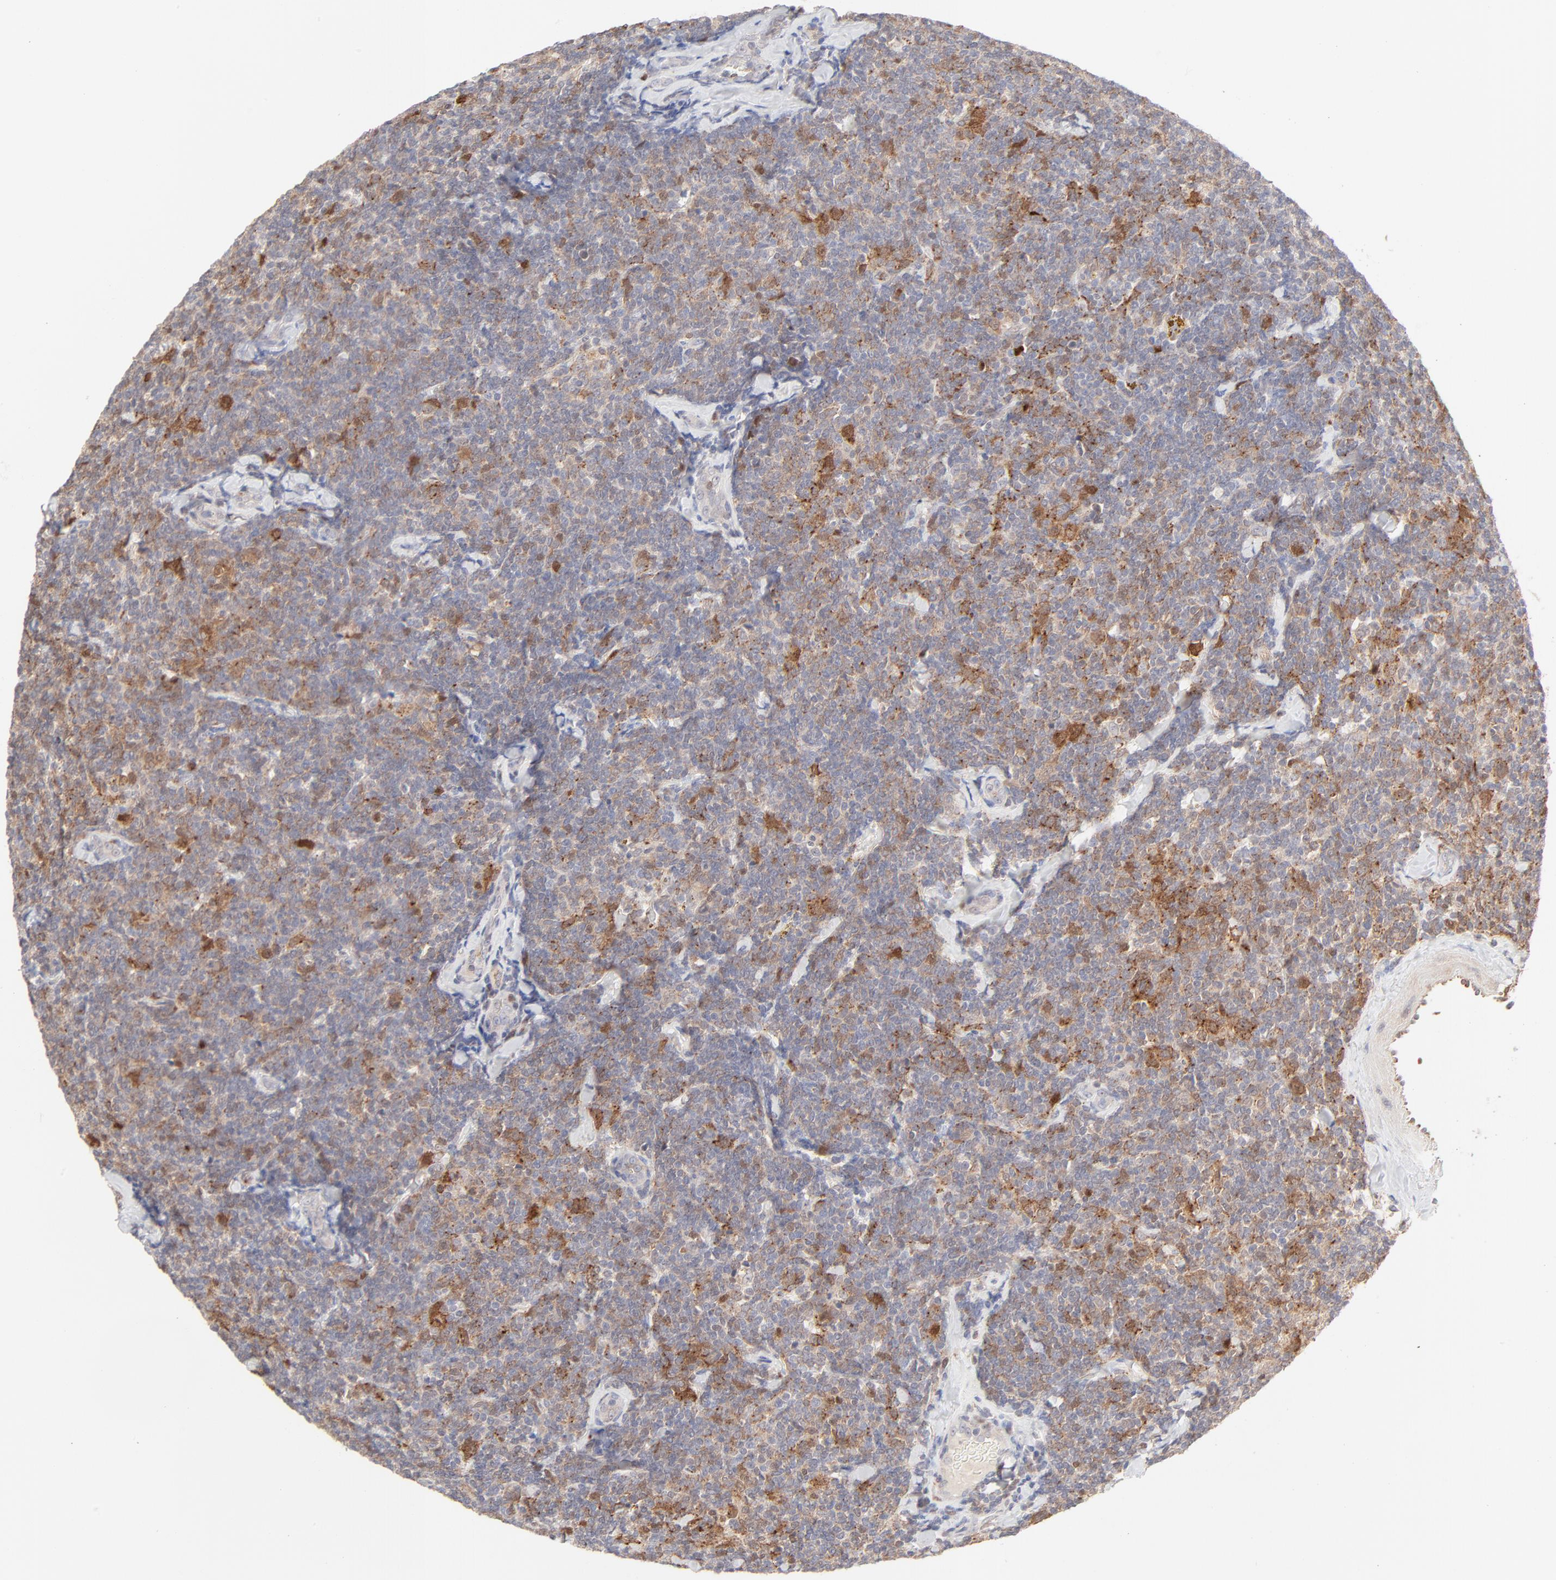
{"staining": {"intensity": "moderate", "quantity": "25%-75%", "location": "cytoplasmic/membranous"}, "tissue": "lymphoma", "cell_type": "Tumor cells", "image_type": "cancer", "snomed": [{"axis": "morphology", "description": "Malignant lymphoma, non-Hodgkin's type, Low grade"}, {"axis": "topography", "description": "Lymph node"}], "caption": "A brown stain labels moderate cytoplasmic/membranous staining of a protein in human lymphoma tumor cells.", "gene": "CDK6", "patient": {"sex": "female", "age": 56}}